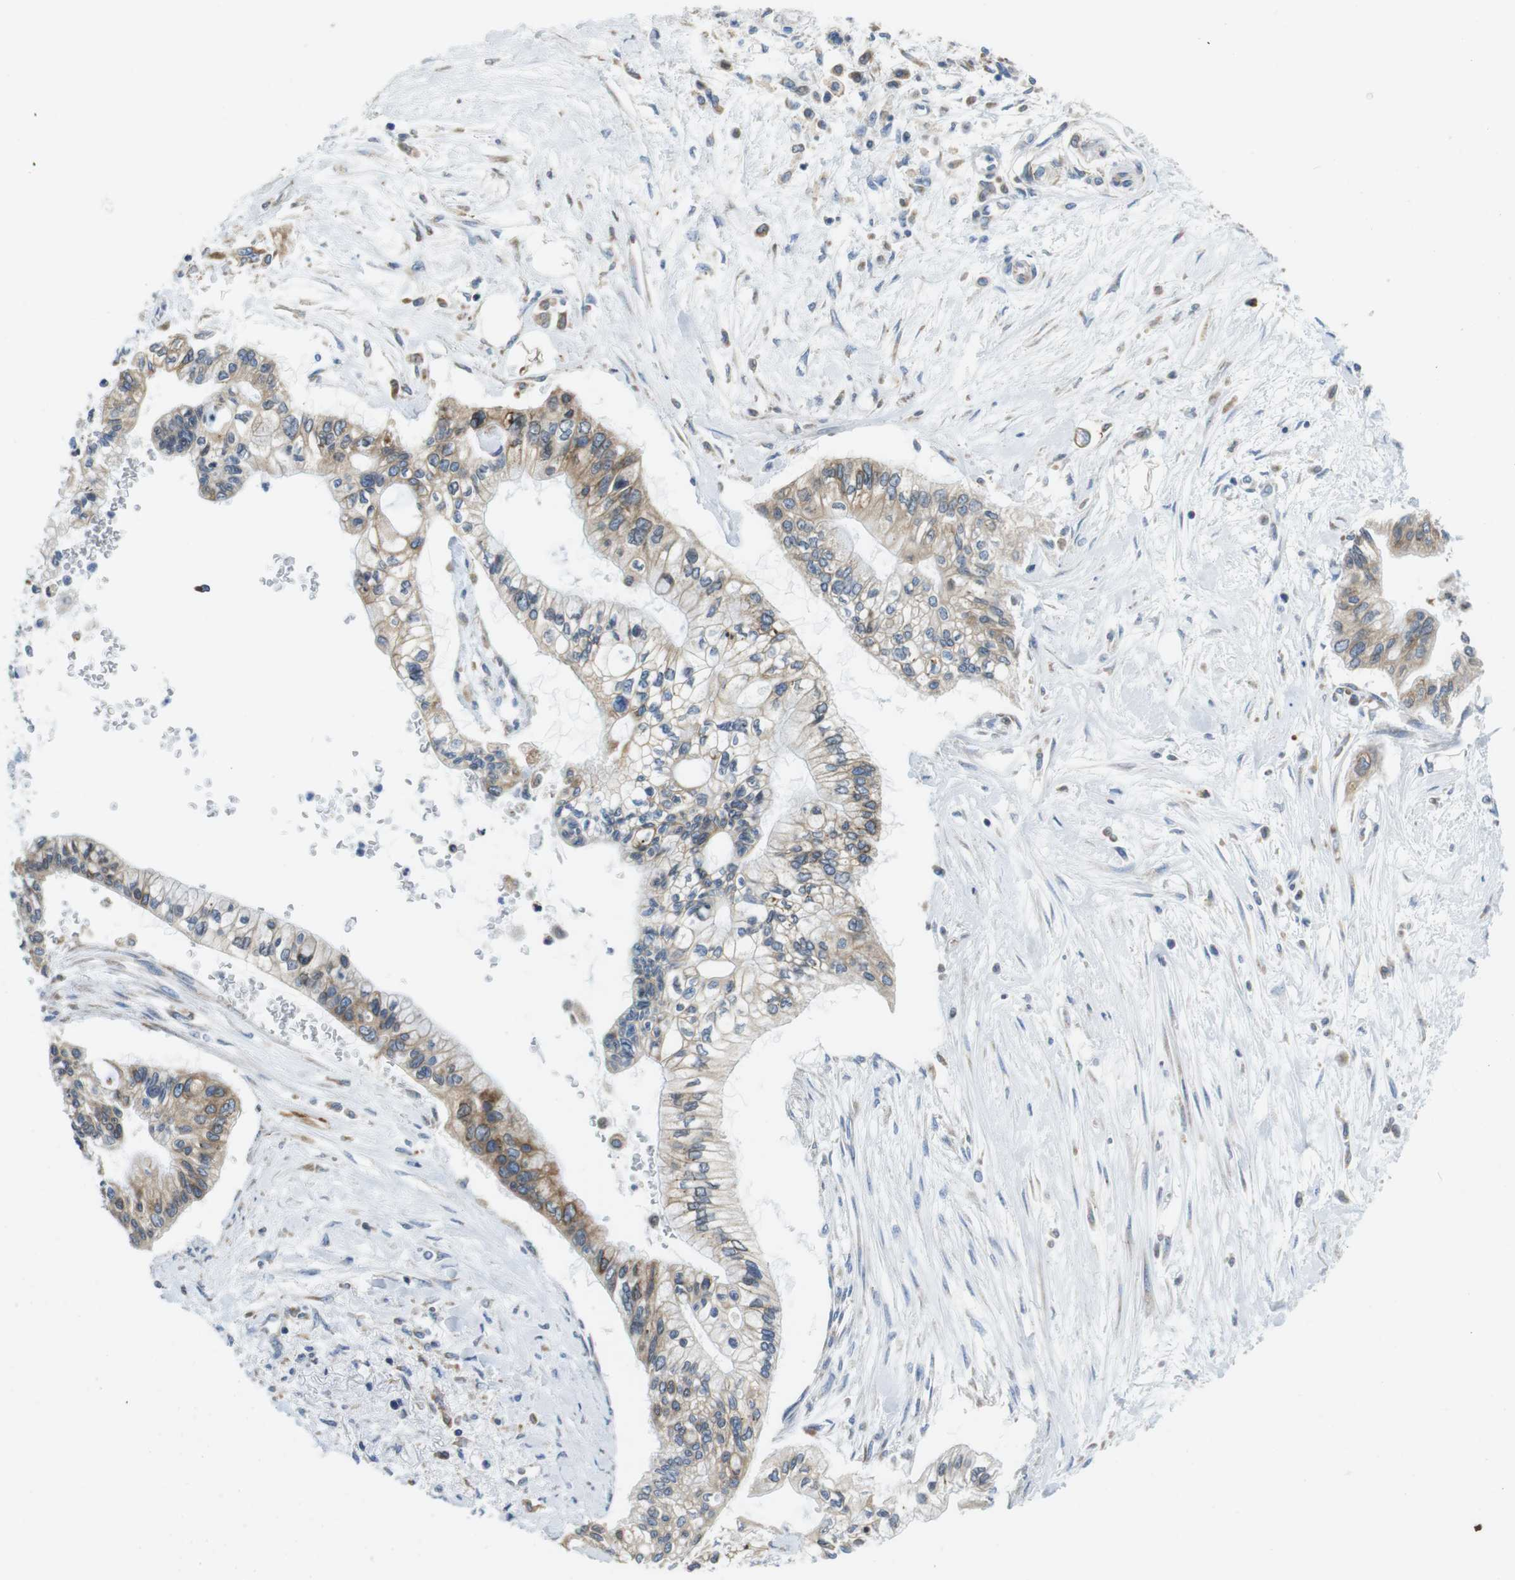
{"staining": {"intensity": "weak", "quantity": ">75%", "location": "cytoplasmic/membranous"}, "tissue": "pancreatic cancer", "cell_type": "Tumor cells", "image_type": "cancer", "snomed": [{"axis": "morphology", "description": "Adenocarcinoma, NOS"}, {"axis": "topography", "description": "Pancreas"}], "caption": "Brown immunohistochemical staining in pancreatic cancer shows weak cytoplasmic/membranous staining in about >75% of tumor cells. (DAB (3,3'-diaminobenzidine) = brown stain, brightfield microscopy at high magnification).", "gene": "UGGT1", "patient": {"sex": "female", "age": 77}}